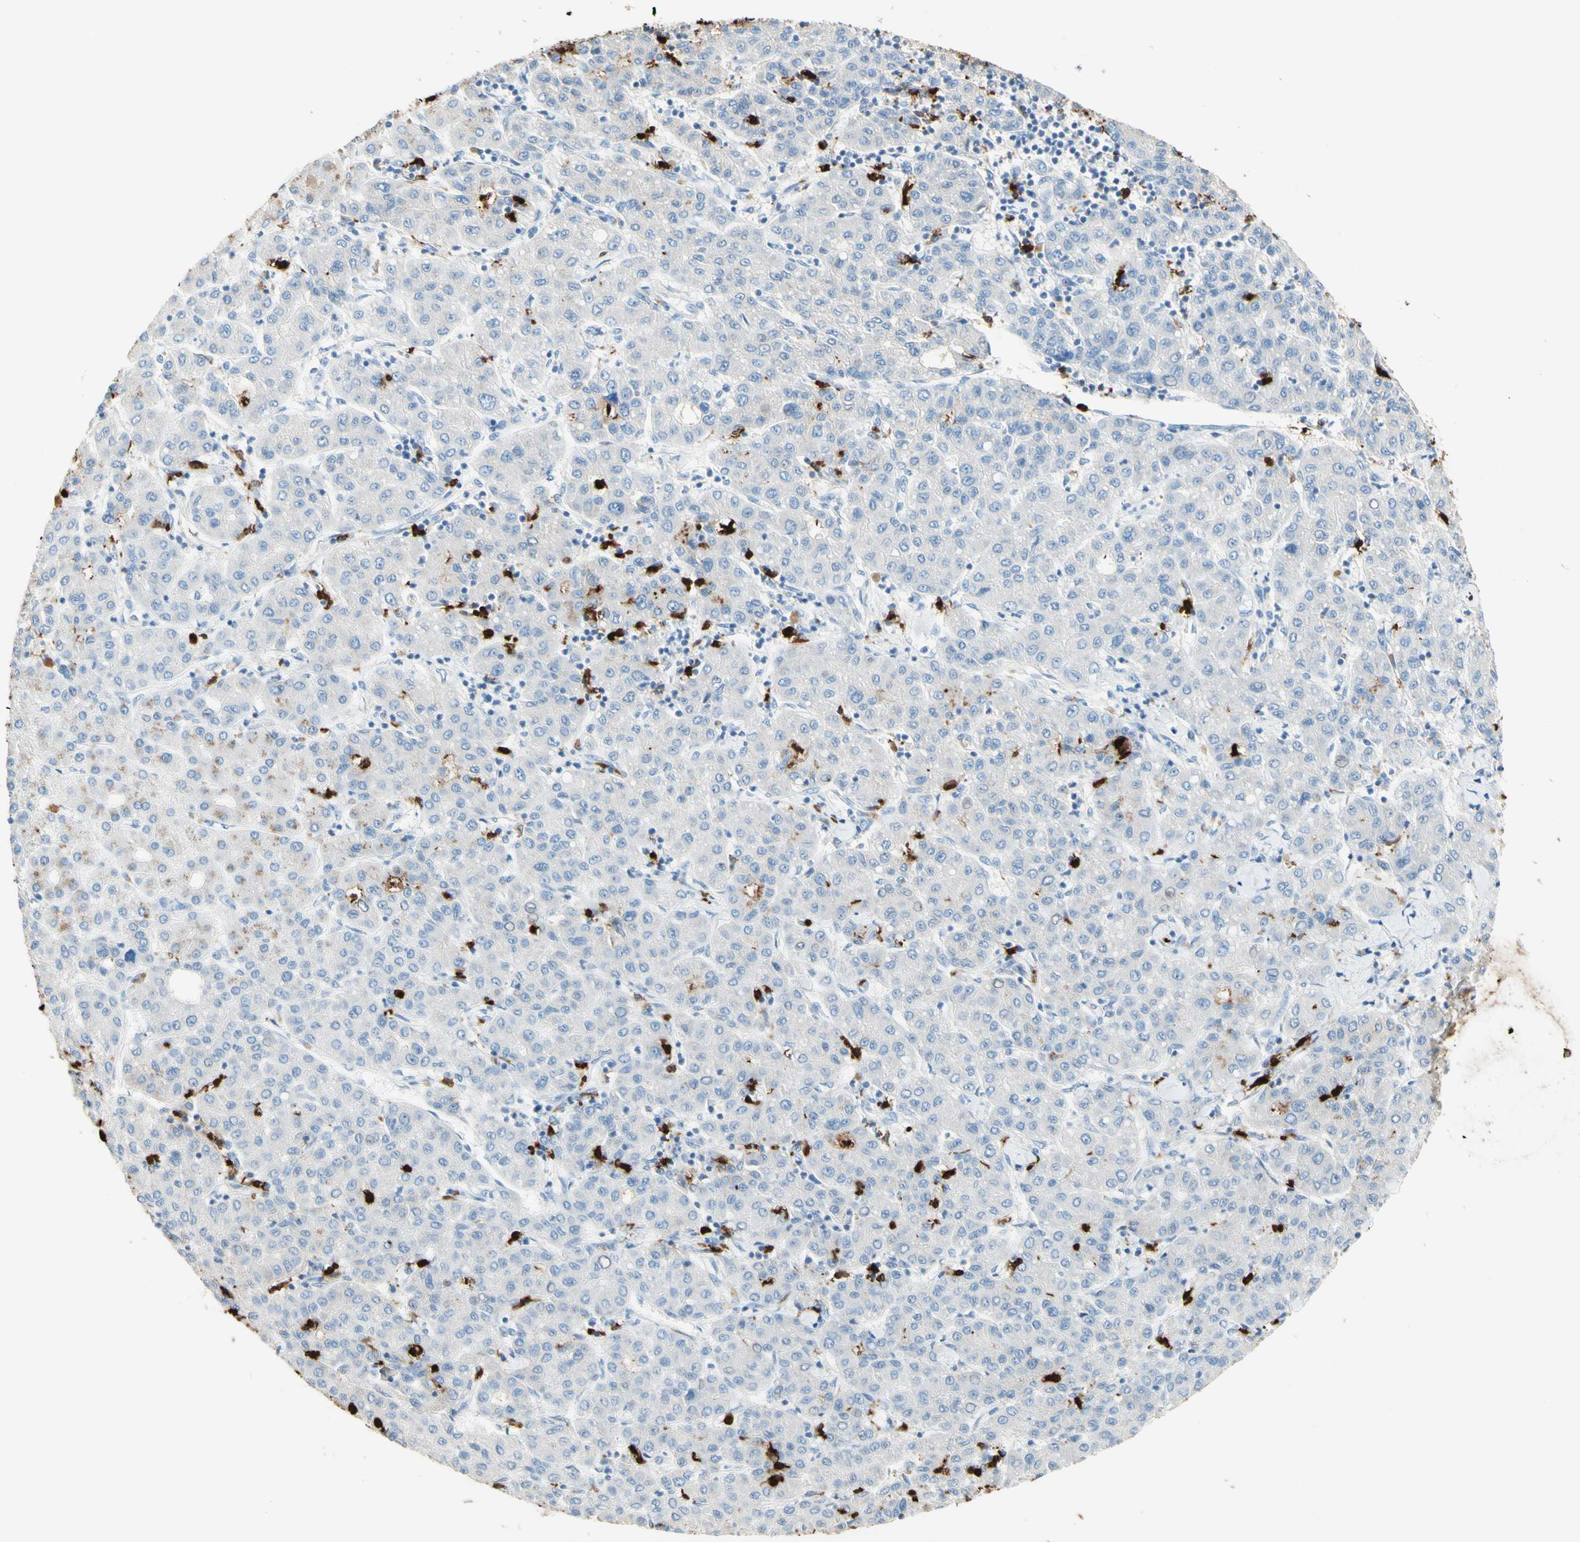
{"staining": {"intensity": "weak", "quantity": "<25%", "location": "cytoplasmic/membranous"}, "tissue": "liver cancer", "cell_type": "Tumor cells", "image_type": "cancer", "snomed": [{"axis": "morphology", "description": "Carcinoma, Hepatocellular, NOS"}, {"axis": "topography", "description": "Liver"}], "caption": "High magnification brightfield microscopy of hepatocellular carcinoma (liver) stained with DAB (3,3'-diaminobenzidine) (brown) and counterstained with hematoxylin (blue): tumor cells show no significant staining.", "gene": "NFKBIZ", "patient": {"sex": "male", "age": 65}}